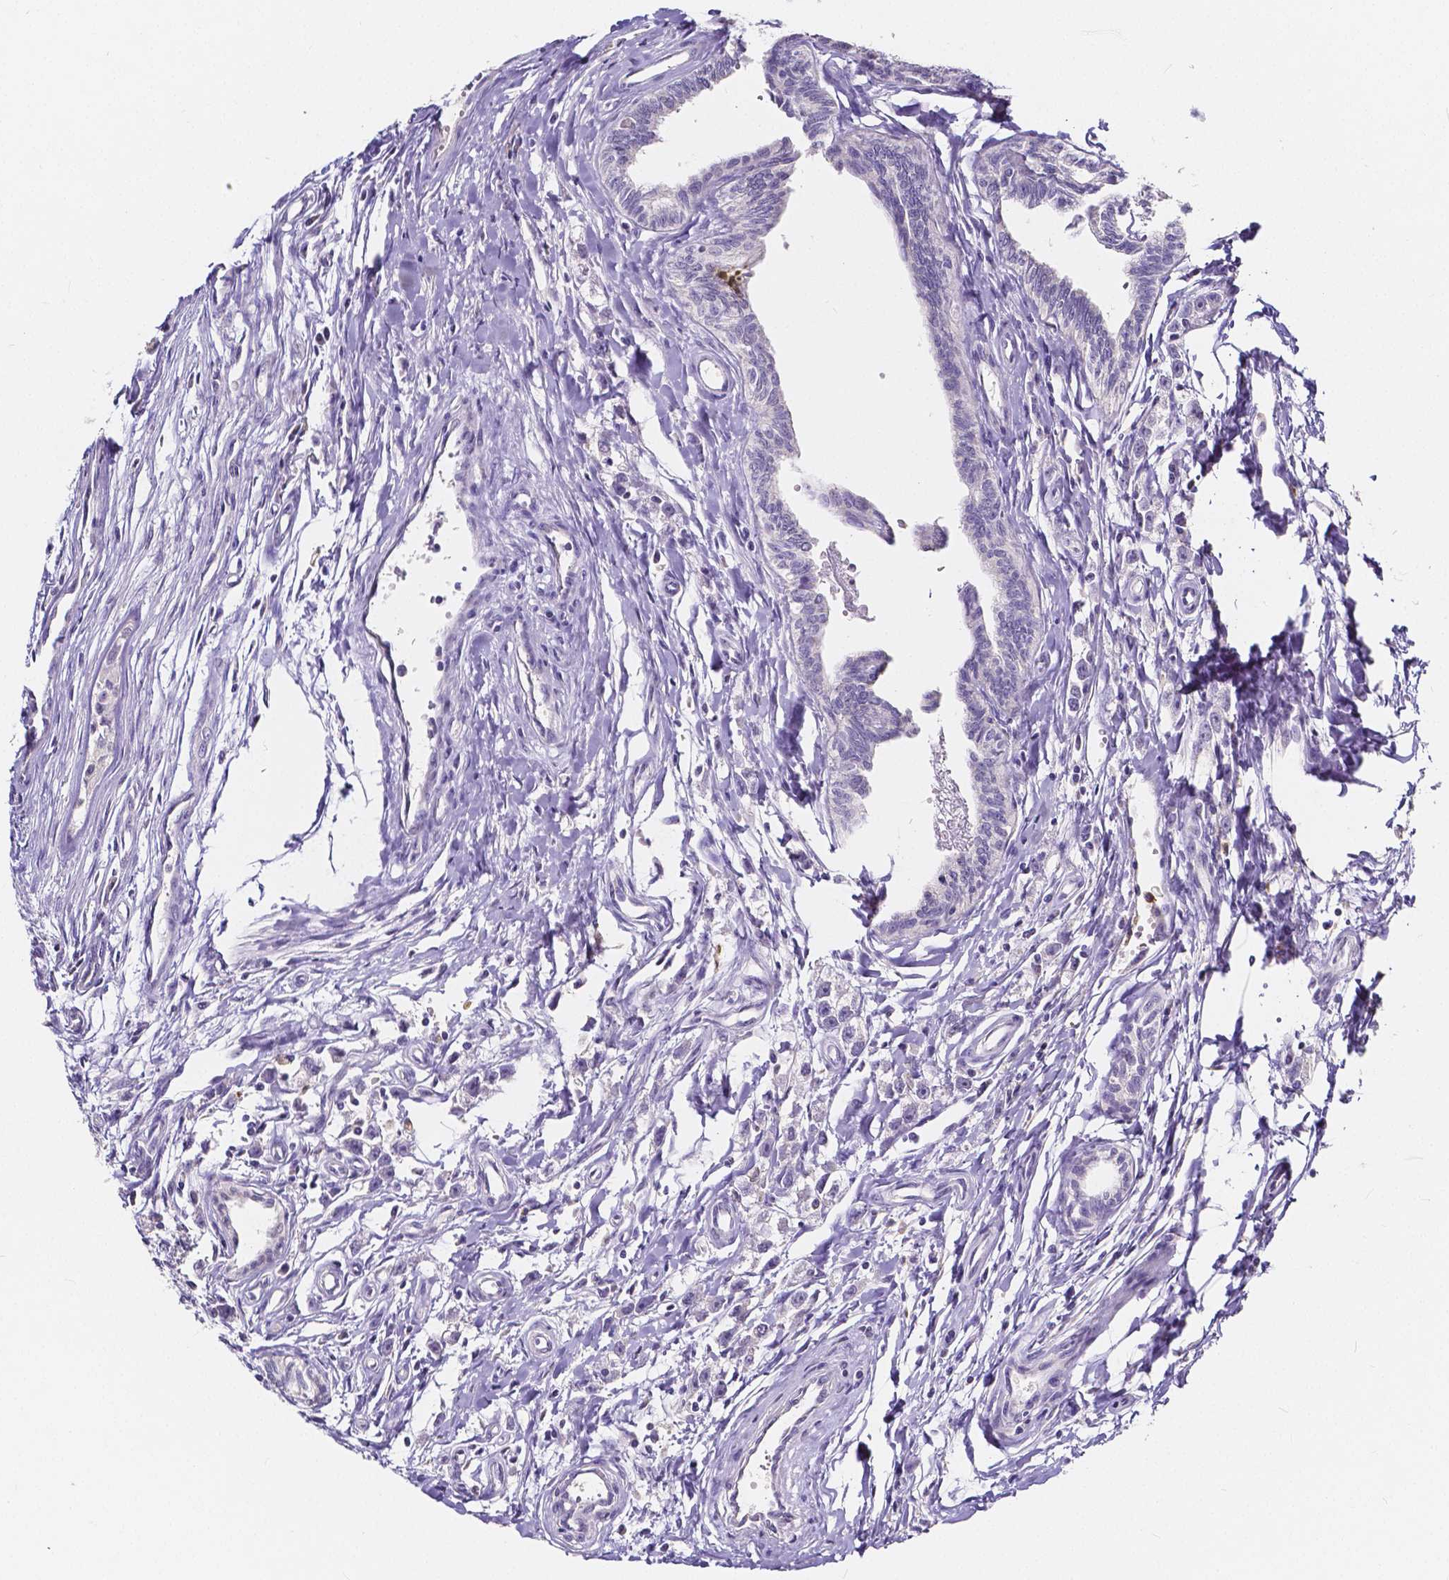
{"staining": {"intensity": "negative", "quantity": "none", "location": "none"}, "tissue": "testis cancer", "cell_type": "Tumor cells", "image_type": "cancer", "snomed": [{"axis": "morphology", "description": "Carcinoma, Embryonal, NOS"}, {"axis": "morphology", "description": "Teratoma, malignant, NOS"}, {"axis": "topography", "description": "Testis"}], "caption": "Immunohistochemical staining of human testis embryonal carcinoma shows no significant staining in tumor cells.", "gene": "ACP5", "patient": {"sex": "male", "age": 24}}